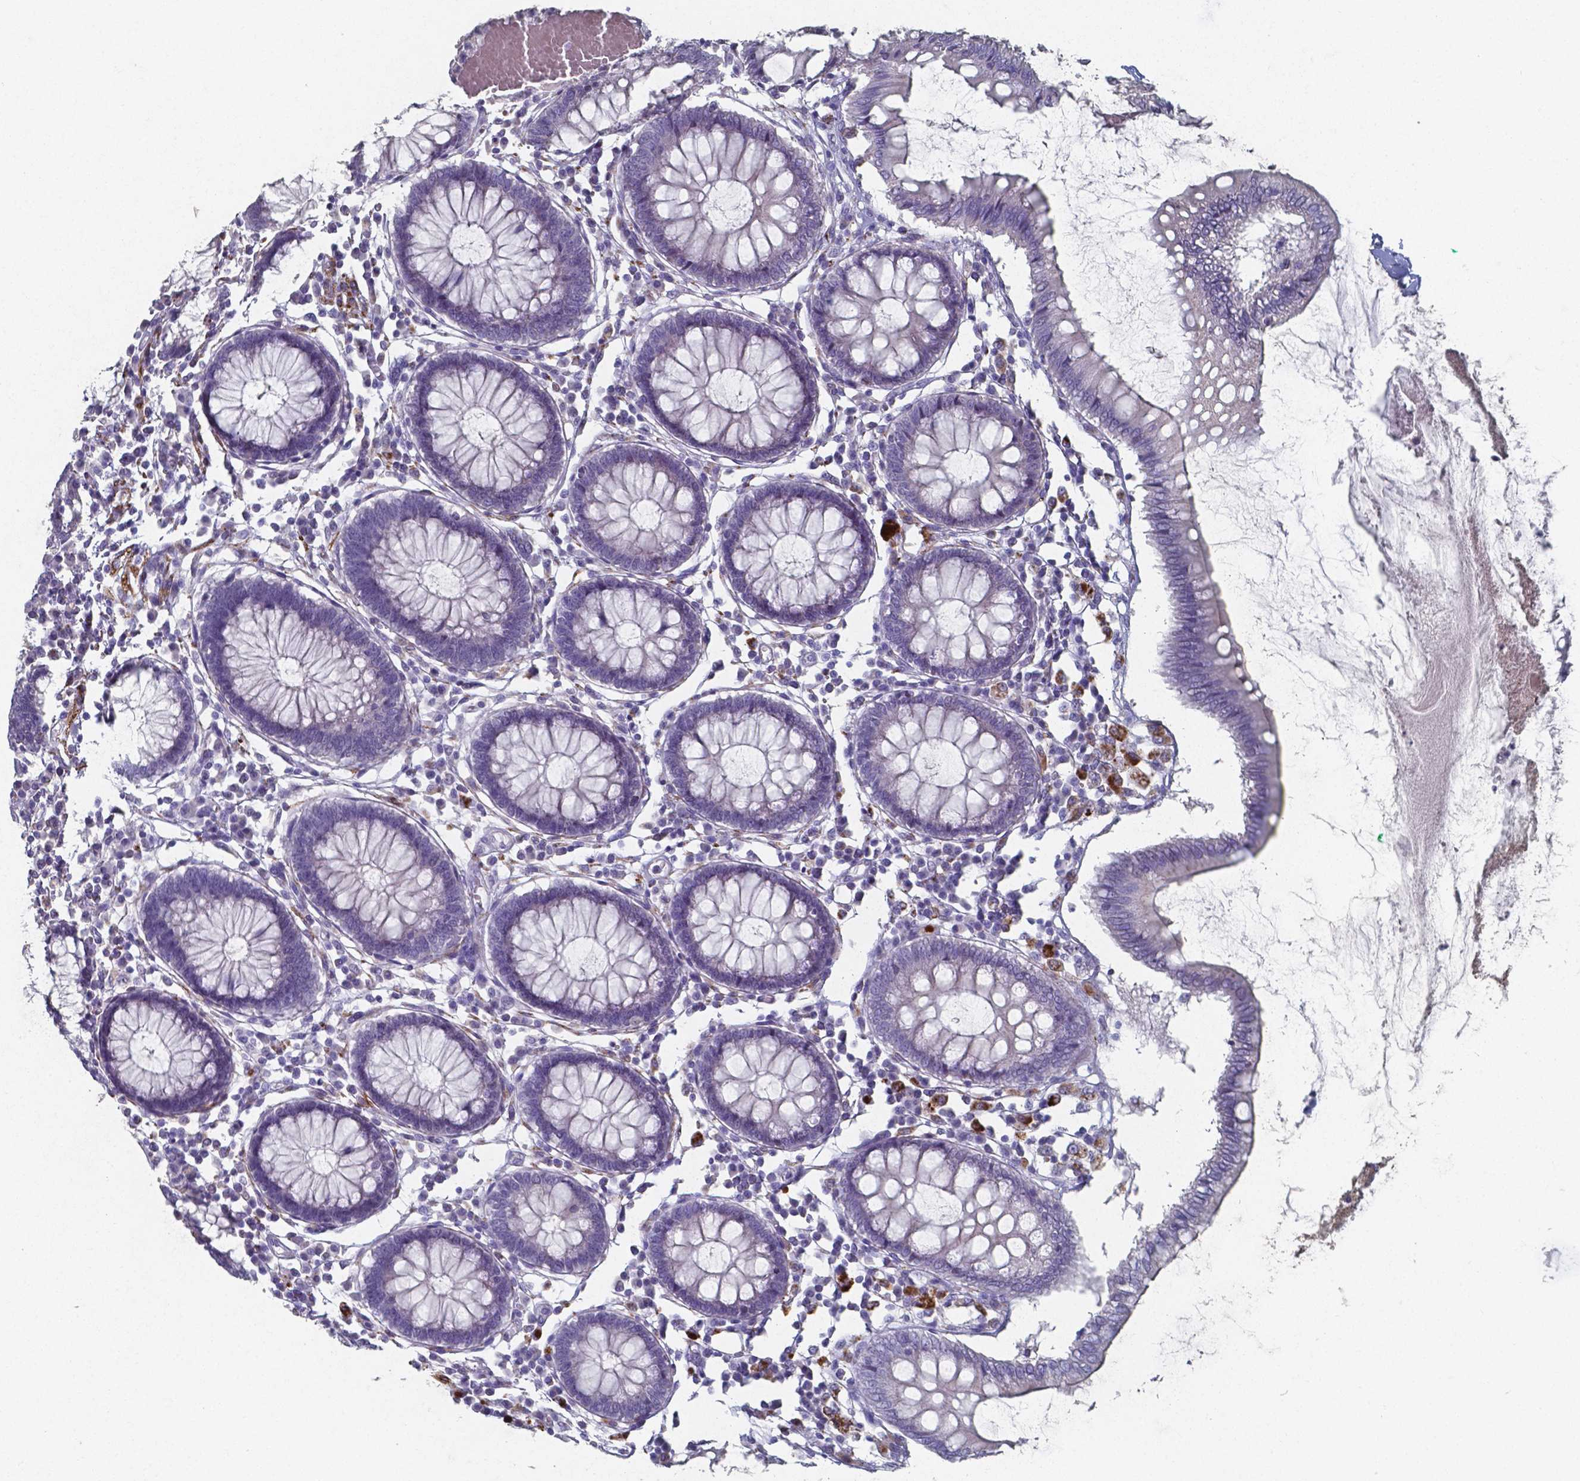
{"staining": {"intensity": "negative", "quantity": "none", "location": "none"}, "tissue": "colon", "cell_type": "Endothelial cells", "image_type": "normal", "snomed": [{"axis": "morphology", "description": "Normal tissue, NOS"}, {"axis": "morphology", "description": "Adenocarcinoma, NOS"}, {"axis": "topography", "description": "Colon"}], "caption": "There is no significant positivity in endothelial cells of colon. Brightfield microscopy of IHC stained with DAB (brown) and hematoxylin (blue), captured at high magnification.", "gene": "PLA2R1", "patient": {"sex": "male", "age": 83}}